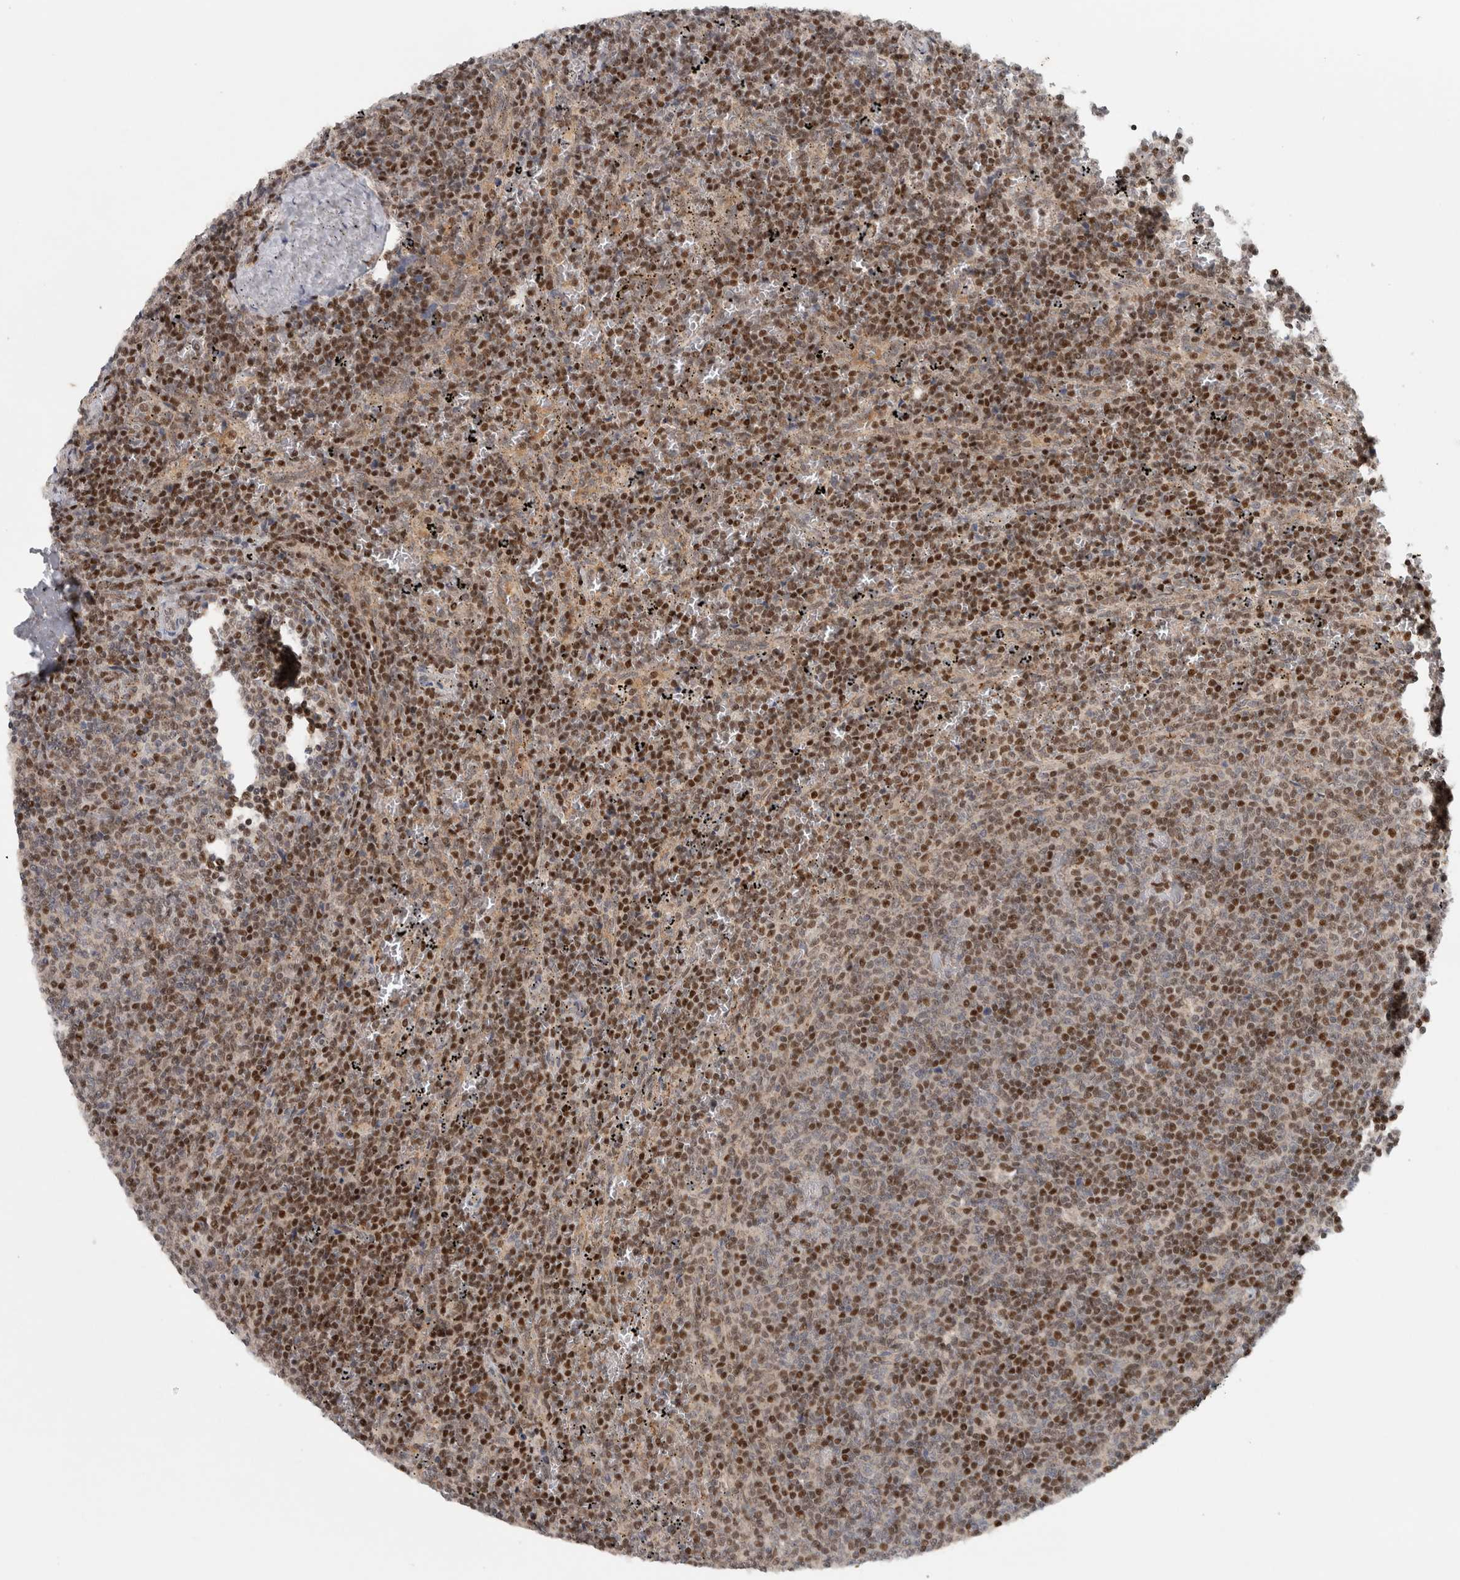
{"staining": {"intensity": "moderate", "quantity": ">75%", "location": "nuclear"}, "tissue": "lymphoma", "cell_type": "Tumor cells", "image_type": "cancer", "snomed": [{"axis": "morphology", "description": "Malignant lymphoma, non-Hodgkin's type, Low grade"}, {"axis": "topography", "description": "Spleen"}], "caption": "A photomicrograph of human lymphoma stained for a protein exhibits moderate nuclear brown staining in tumor cells.", "gene": "KDM8", "patient": {"sex": "female", "age": 50}}